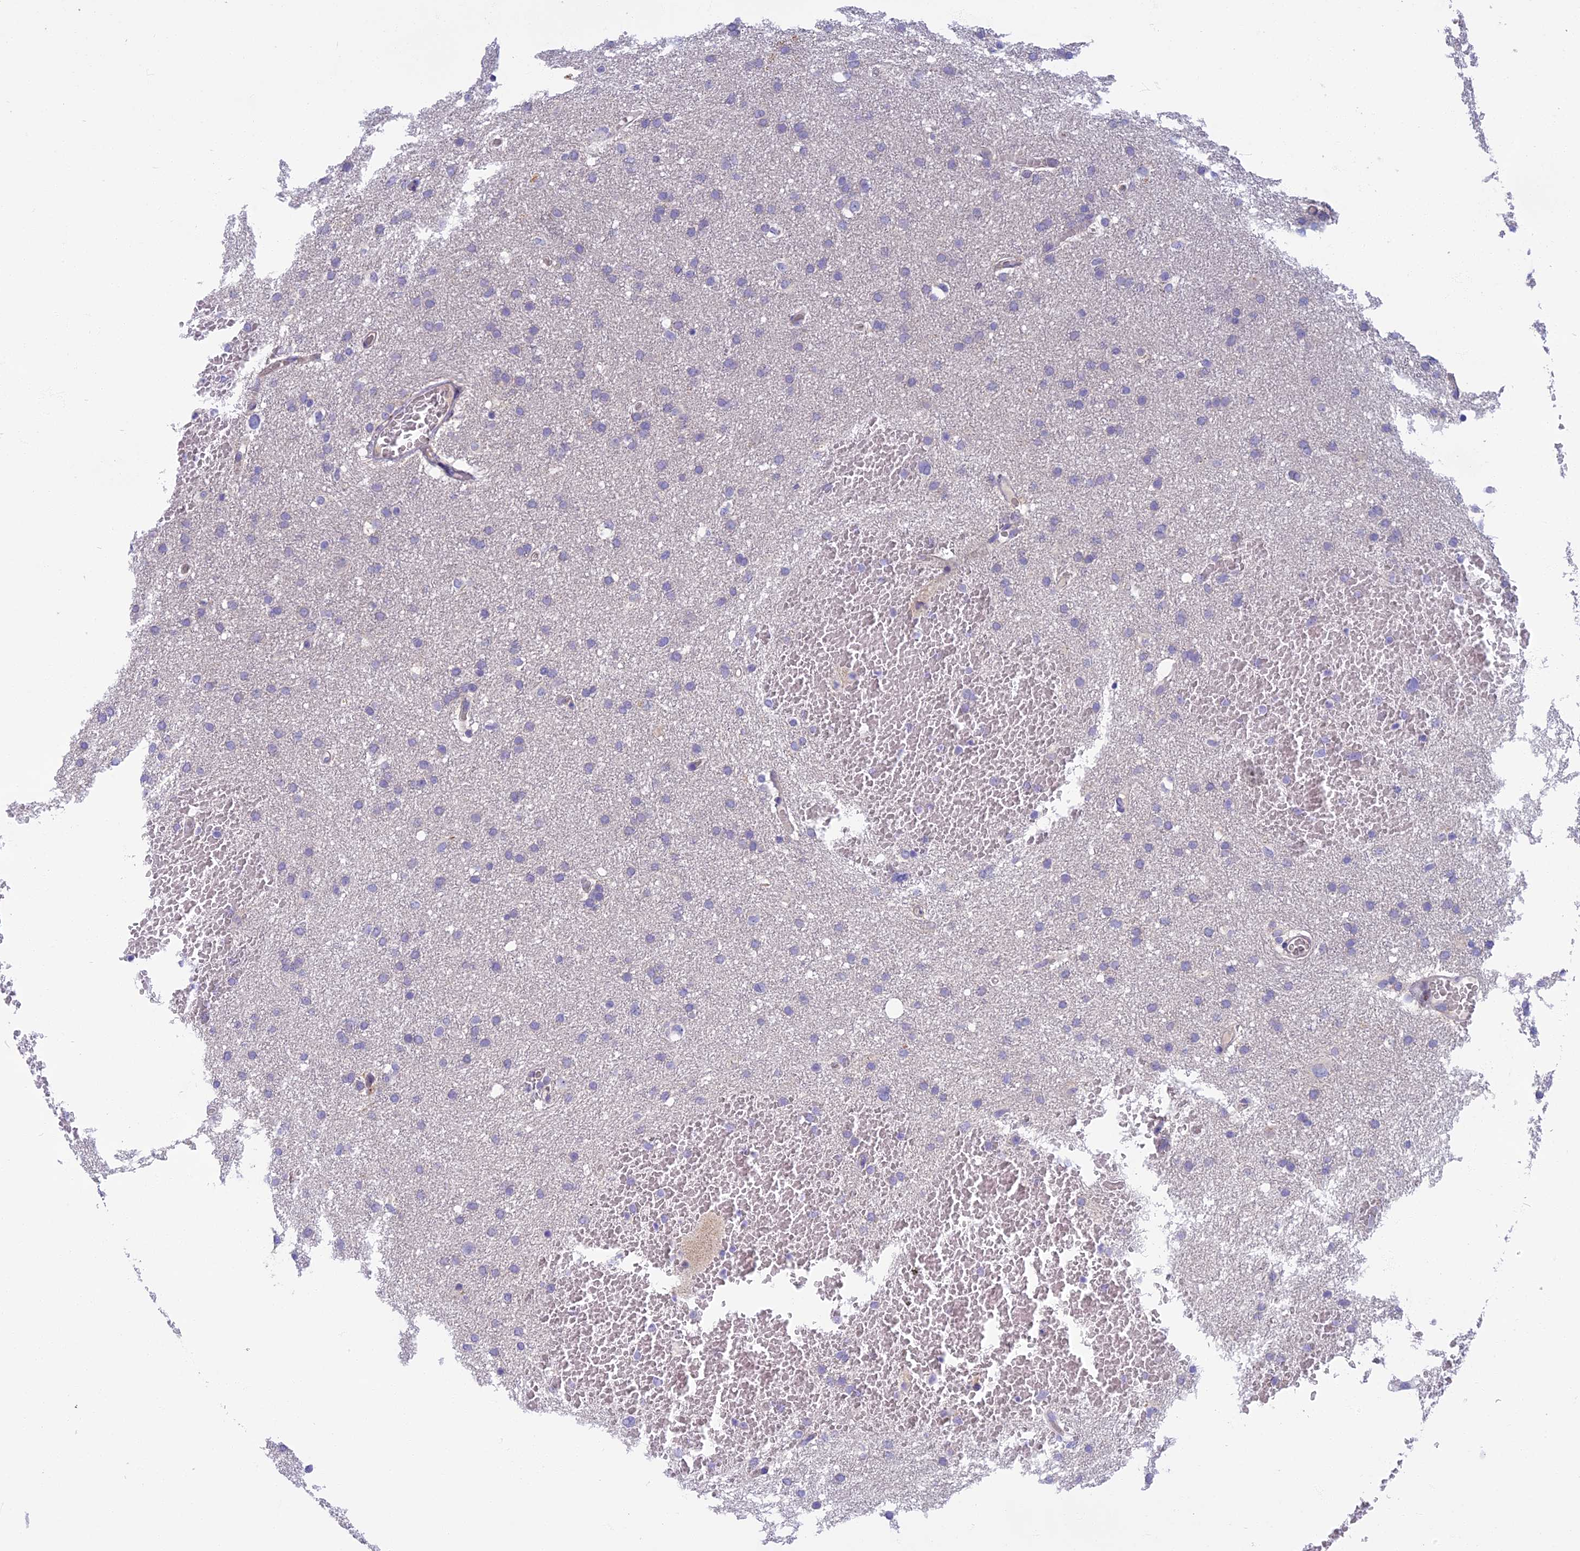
{"staining": {"intensity": "negative", "quantity": "none", "location": "none"}, "tissue": "glioma", "cell_type": "Tumor cells", "image_type": "cancer", "snomed": [{"axis": "morphology", "description": "Glioma, malignant, High grade"}, {"axis": "topography", "description": "Cerebral cortex"}], "caption": "Immunohistochemistry micrograph of malignant high-grade glioma stained for a protein (brown), which demonstrates no expression in tumor cells.", "gene": "SEMA7A", "patient": {"sex": "female", "age": 36}}